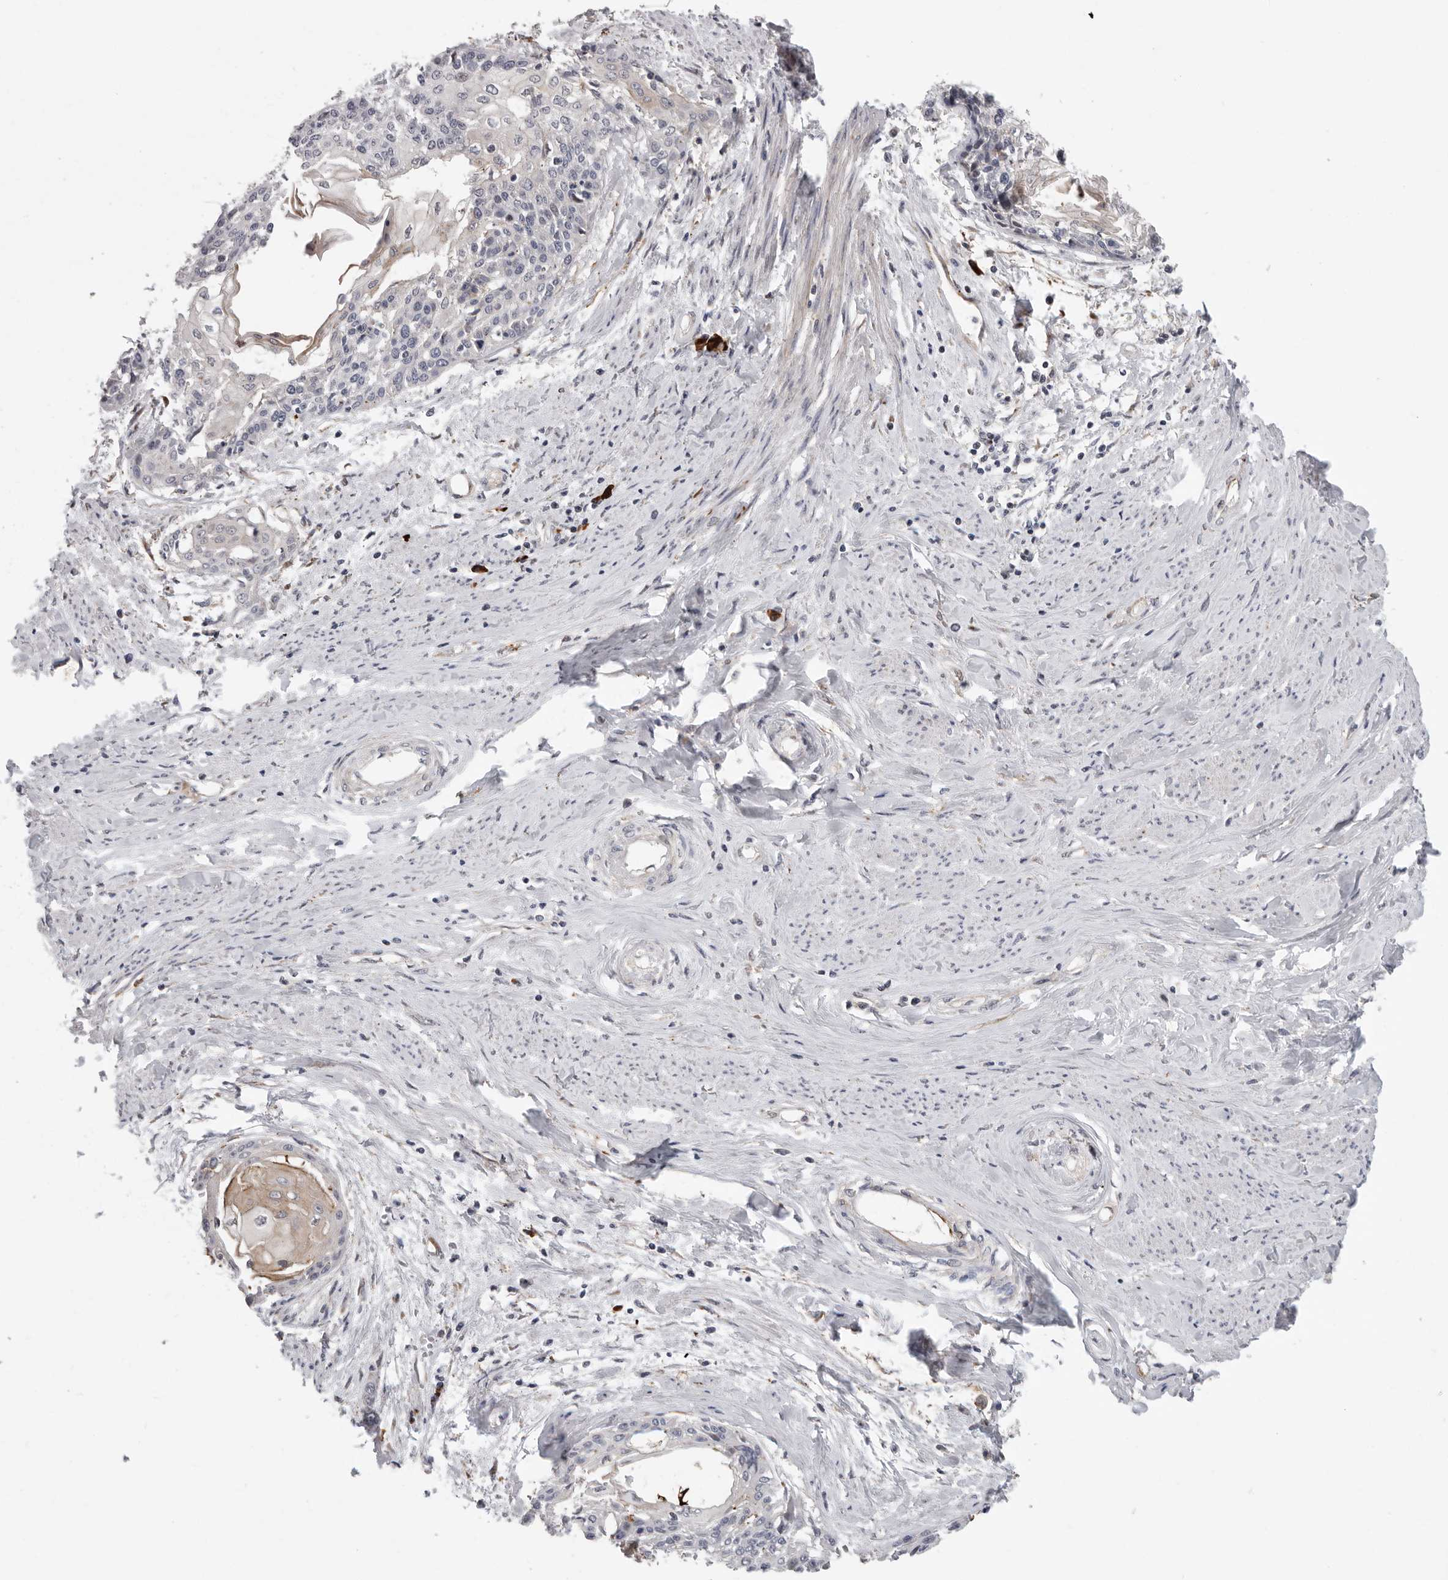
{"staining": {"intensity": "weak", "quantity": "<25%", "location": "cytoplasmic/membranous"}, "tissue": "cervical cancer", "cell_type": "Tumor cells", "image_type": "cancer", "snomed": [{"axis": "morphology", "description": "Squamous cell carcinoma, NOS"}, {"axis": "topography", "description": "Cervix"}], "caption": "A histopathology image of cervical squamous cell carcinoma stained for a protein demonstrates no brown staining in tumor cells. The staining was performed using DAB to visualize the protein expression in brown, while the nuclei were stained in blue with hematoxylin (Magnification: 20x).", "gene": "ATXN3L", "patient": {"sex": "female", "age": 57}}